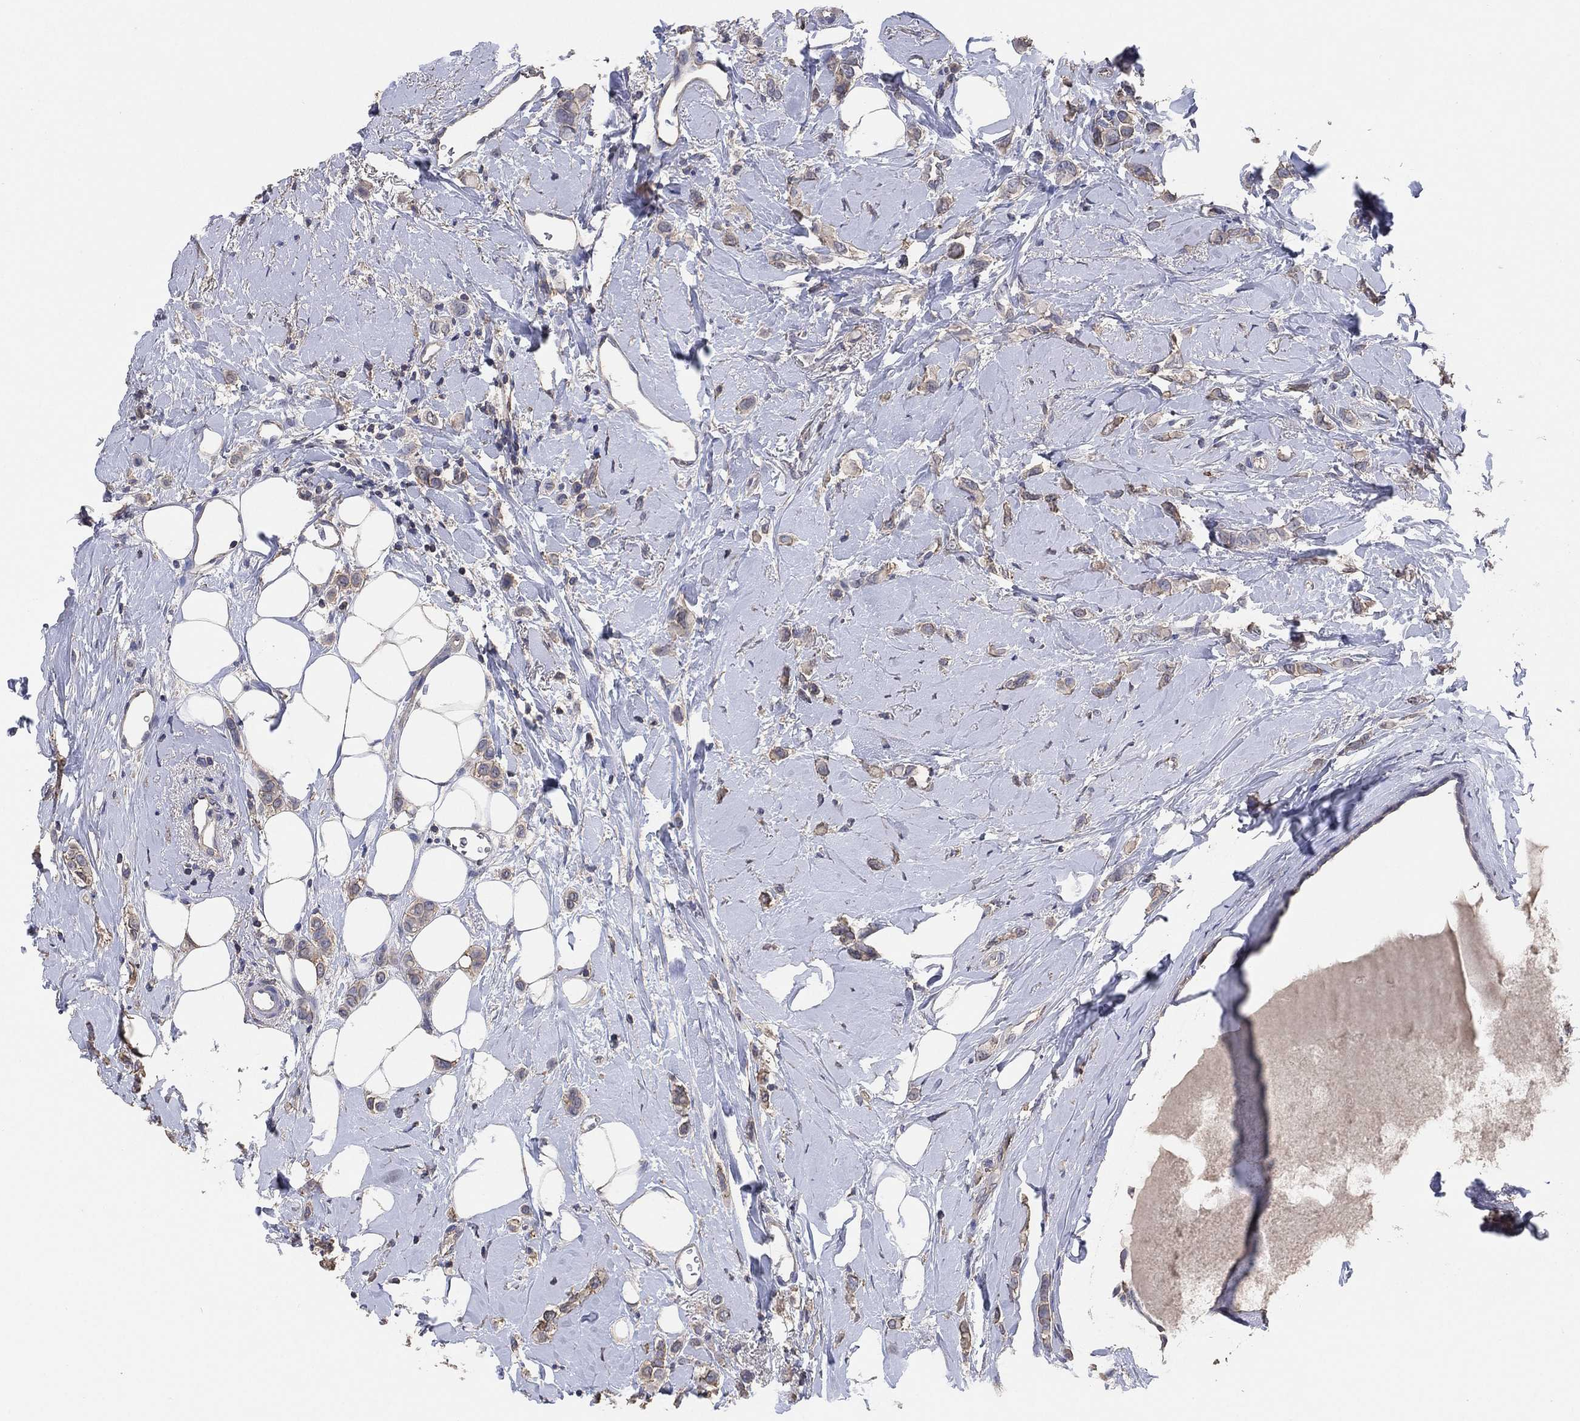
{"staining": {"intensity": "weak", "quantity": "25%-75%", "location": "cytoplasmic/membranous"}, "tissue": "breast cancer", "cell_type": "Tumor cells", "image_type": "cancer", "snomed": [{"axis": "morphology", "description": "Lobular carcinoma"}, {"axis": "topography", "description": "Breast"}], "caption": "Breast lobular carcinoma stained with DAB (3,3'-diaminobenzidine) IHC shows low levels of weak cytoplasmic/membranous positivity in about 25%-75% of tumor cells. (Brightfield microscopy of DAB IHC at high magnification).", "gene": "KLK5", "patient": {"sex": "female", "age": 66}}